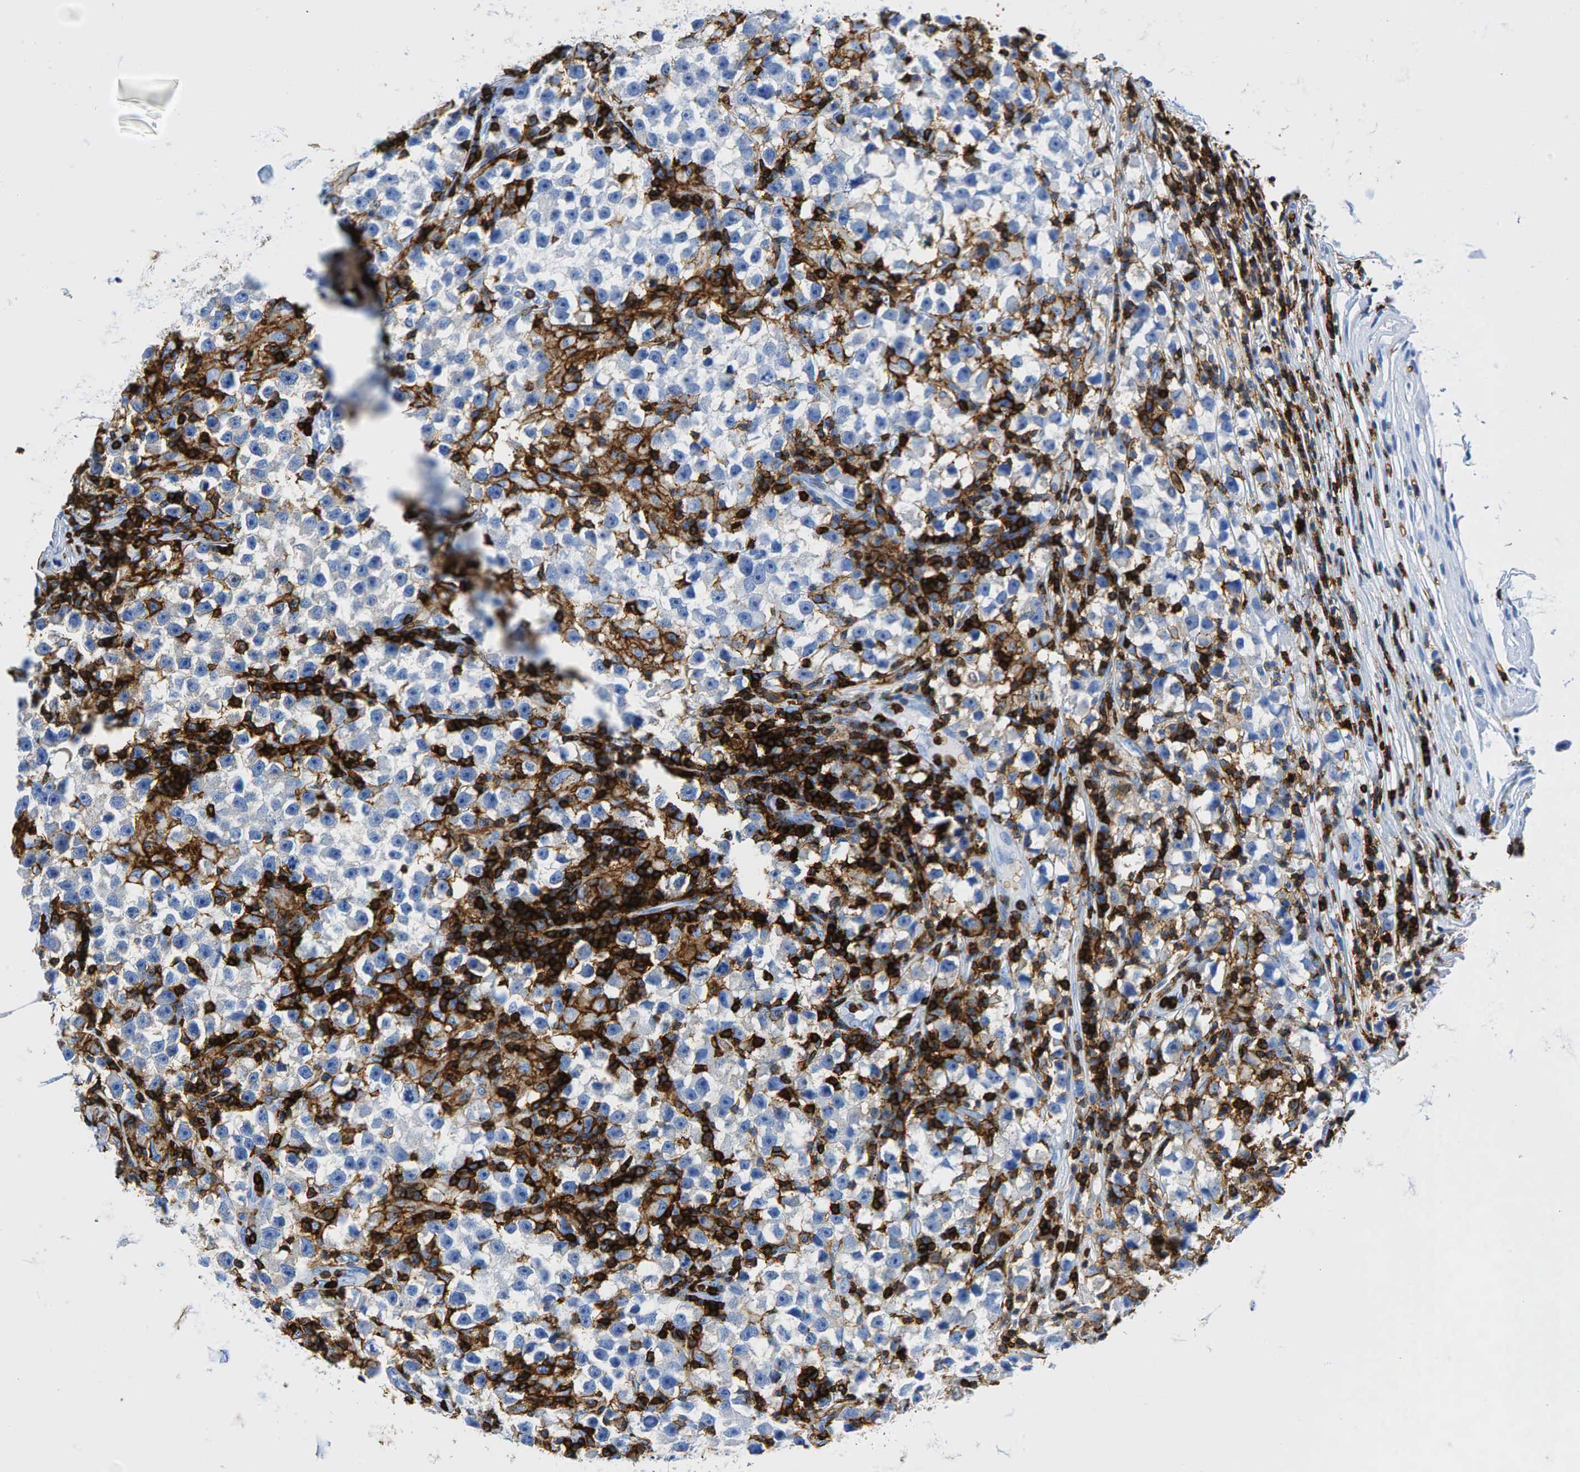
{"staining": {"intensity": "weak", "quantity": ">75%", "location": "cytoplasmic/membranous"}, "tissue": "testis cancer", "cell_type": "Tumor cells", "image_type": "cancer", "snomed": [{"axis": "morphology", "description": "Seminoma, NOS"}, {"axis": "topography", "description": "Testis"}], "caption": "Protein expression analysis of testis cancer displays weak cytoplasmic/membranous staining in approximately >75% of tumor cells.", "gene": "PTPRC", "patient": {"sex": "male", "age": 33}}